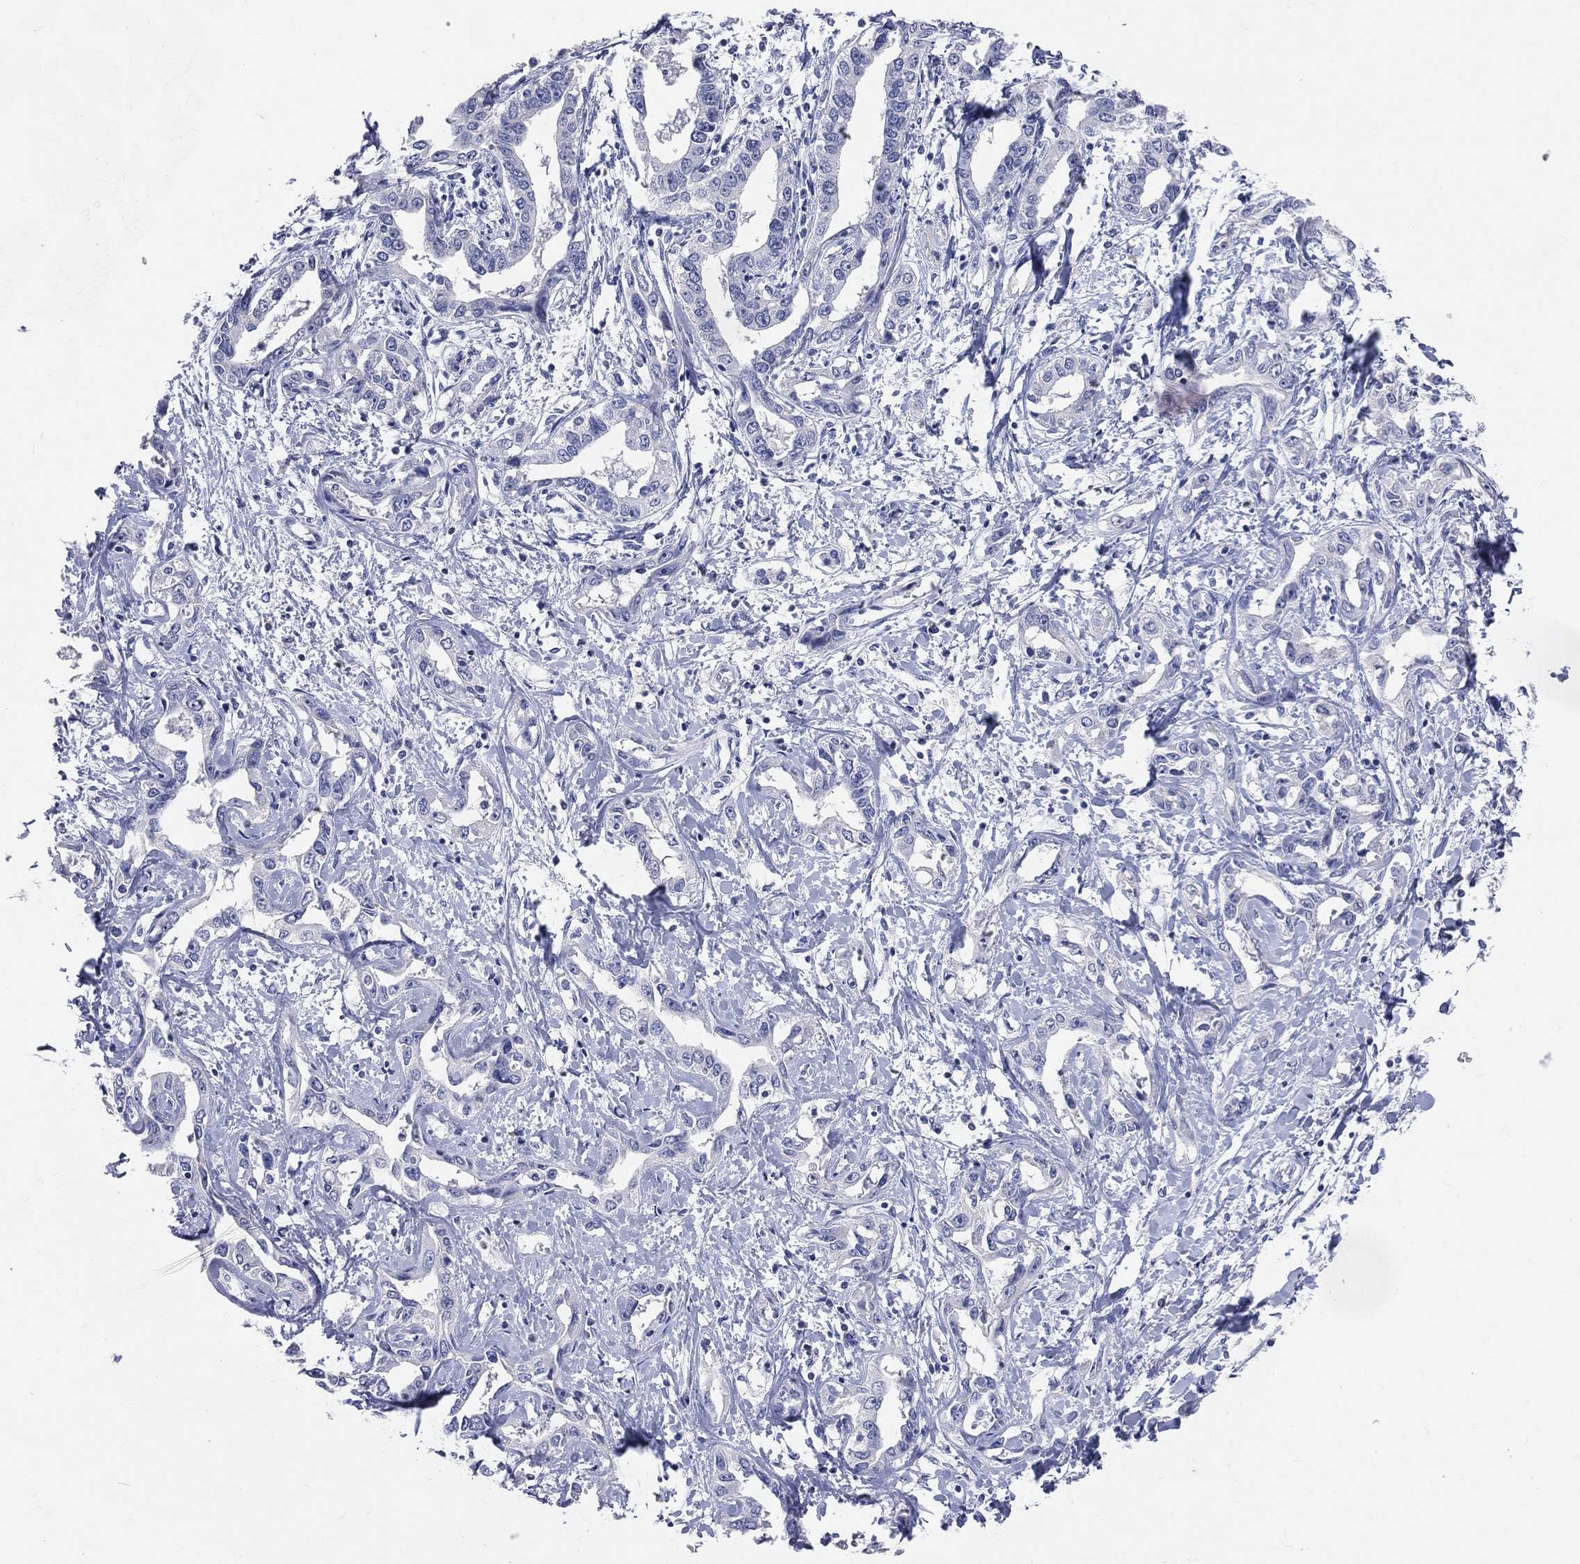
{"staining": {"intensity": "negative", "quantity": "none", "location": "none"}, "tissue": "liver cancer", "cell_type": "Tumor cells", "image_type": "cancer", "snomed": [{"axis": "morphology", "description": "Cholangiocarcinoma"}, {"axis": "topography", "description": "Liver"}], "caption": "This micrograph is of liver cancer (cholangiocarcinoma) stained with immunohistochemistry (IHC) to label a protein in brown with the nuclei are counter-stained blue. There is no positivity in tumor cells. (DAB immunohistochemistry visualized using brightfield microscopy, high magnification).", "gene": "LAT", "patient": {"sex": "male", "age": 59}}